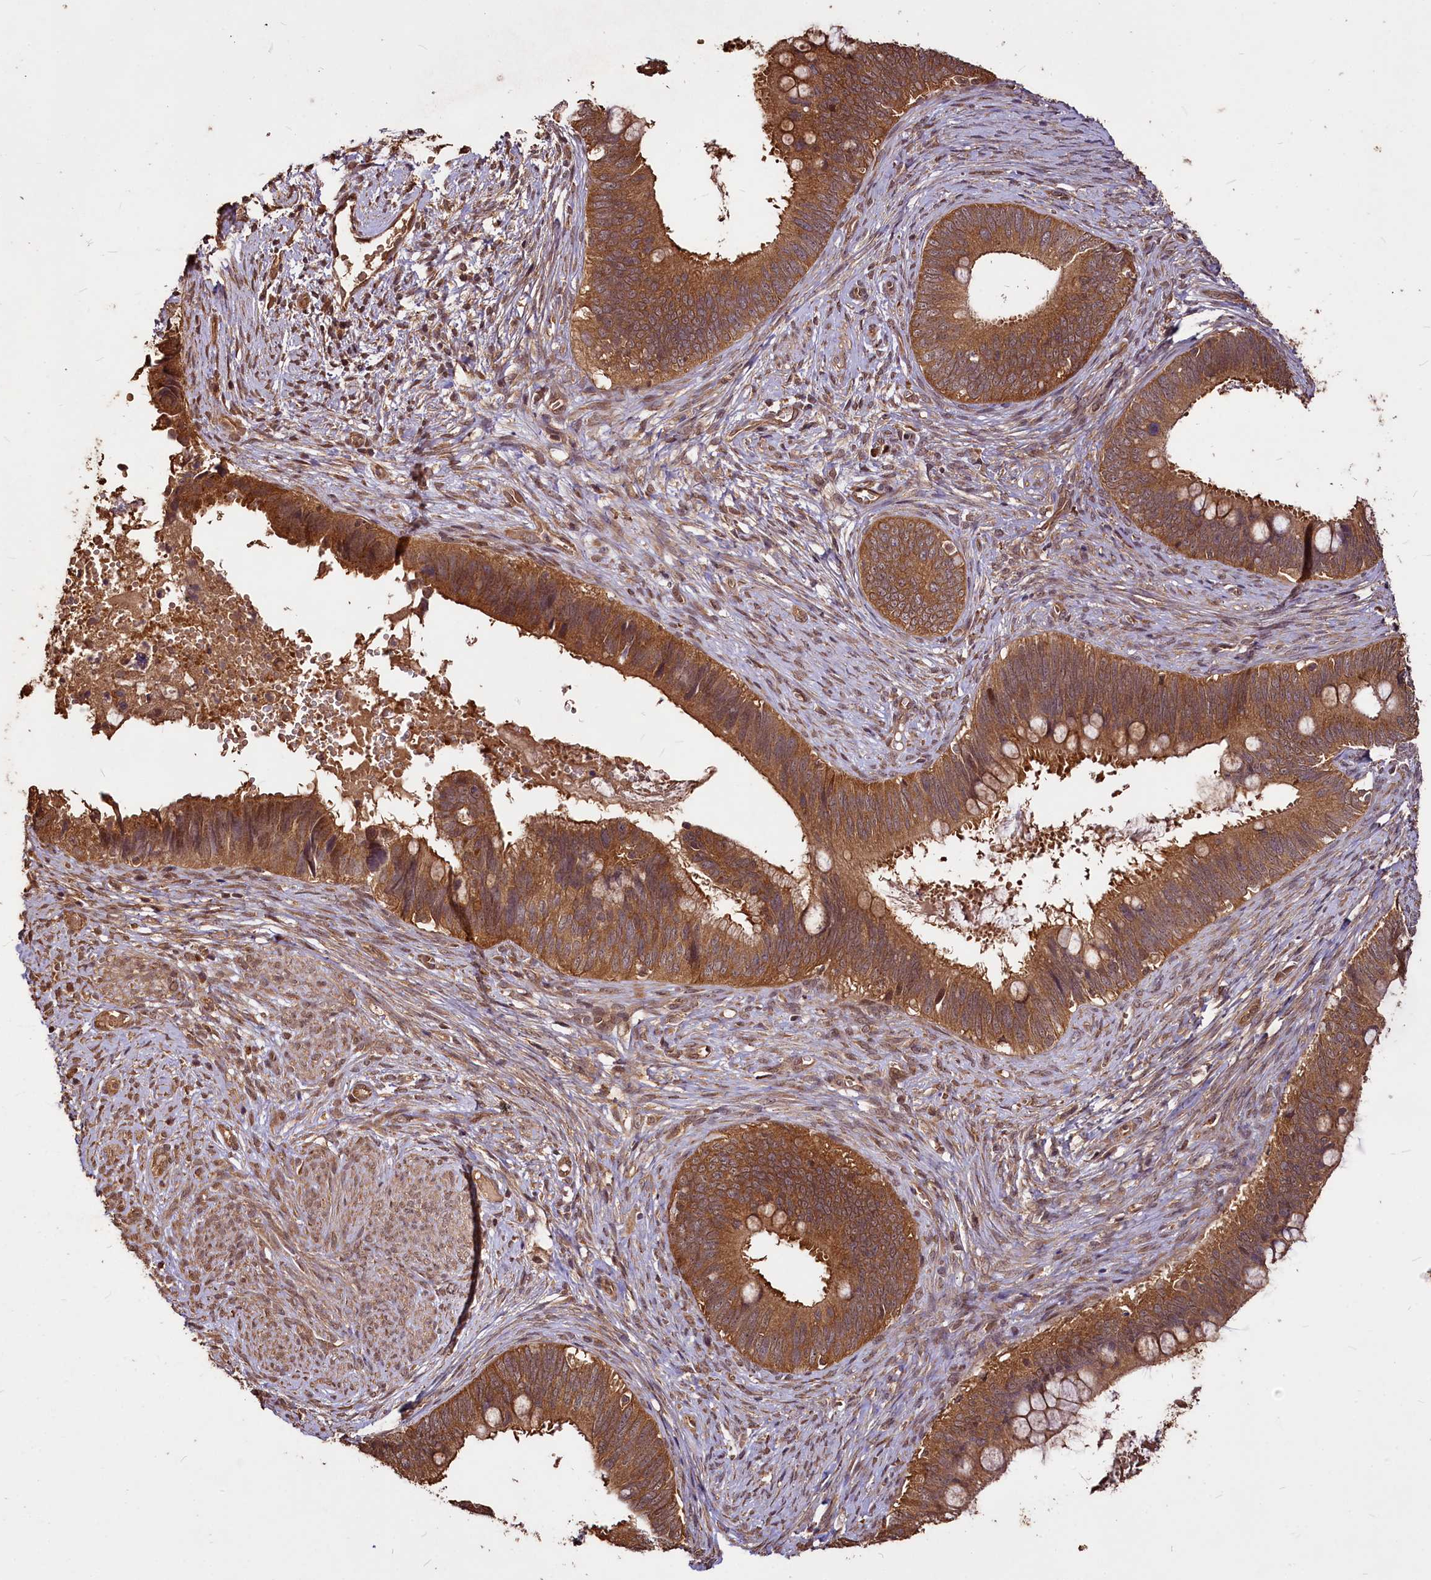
{"staining": {"intensity": "moderate", "quantity": ">75%", "location": "cytoplasmic/membranous"}, "tissue": "cervical cancer", "cell_type": "Tumor cells", "image_type": "cancer", "snomed": [{"axis": "morphology", "description": "Adenocarcinoma, NOS"}, {"axis": "topography", "description": "Cervix"}], "caption": "Immunohistochemistry (IHC) of cervical adenocarcinoma displays medium levels of moderate cytoplasmic/membranous staining in approximately >75% of tumor cells. (DAB (3,3'-diaminobenzidine) IHC with brightfield microscopy, high magnification).", "gene": "VPS51", "patient": {"sex": "female", "age": 42}}